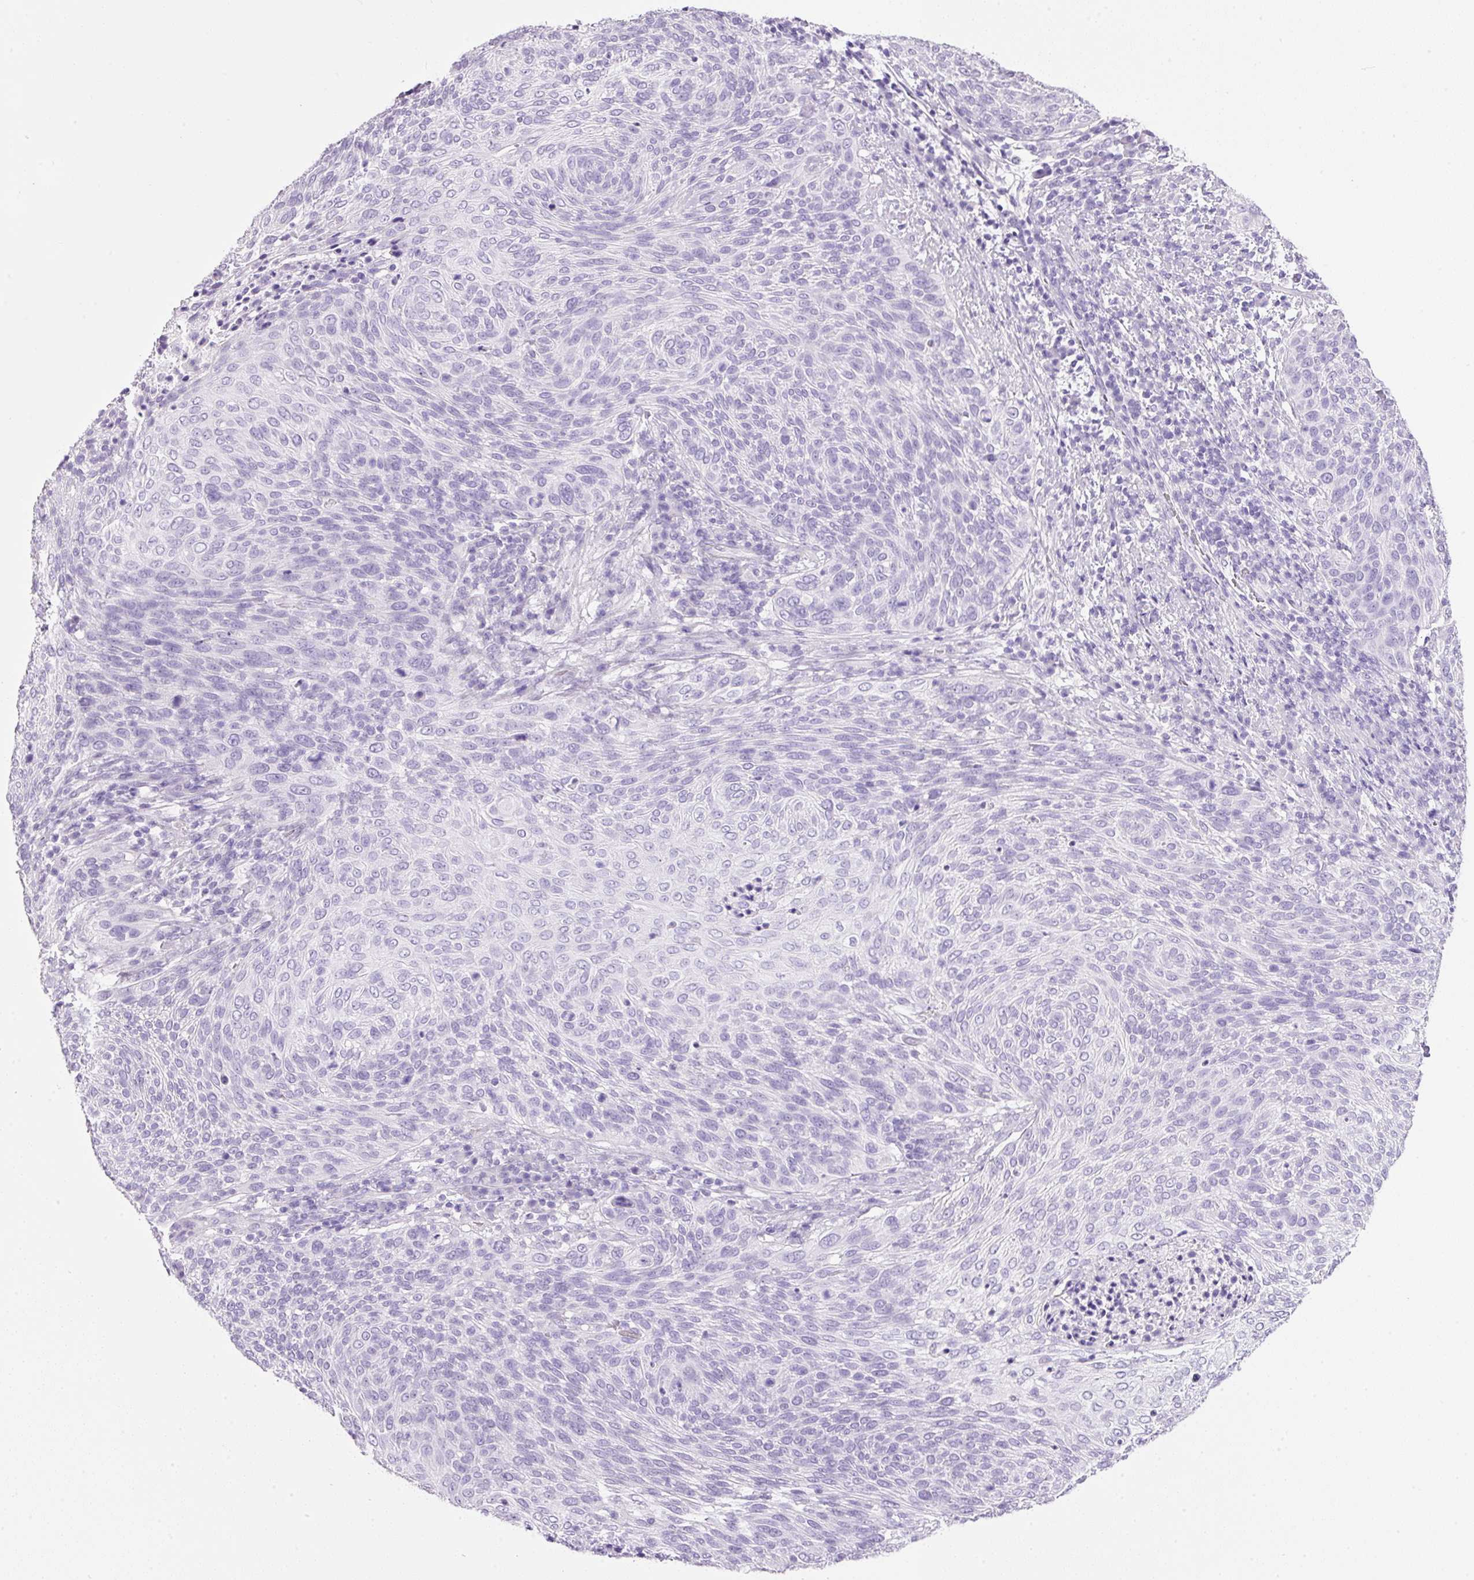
{"staining": {"intensity": "negative", "quantity": "none", "location": "none"}, "tissue": "cervical cancer", "cell_type": "Tumor cells", "image_type": "cancer", "snomed": [{"axis": "morphology", "description": "Squamous cell carcinoma, NOS"}, {"axis": "topography", "description": "Cervix"}], "caption": "Immunohistochemical staining of human cervical cancer (squamous cell carcinoma) reveals no significant expression in tumor cells.", "gene": "BSND", "patient": {"sex": "female", "age": 31}}